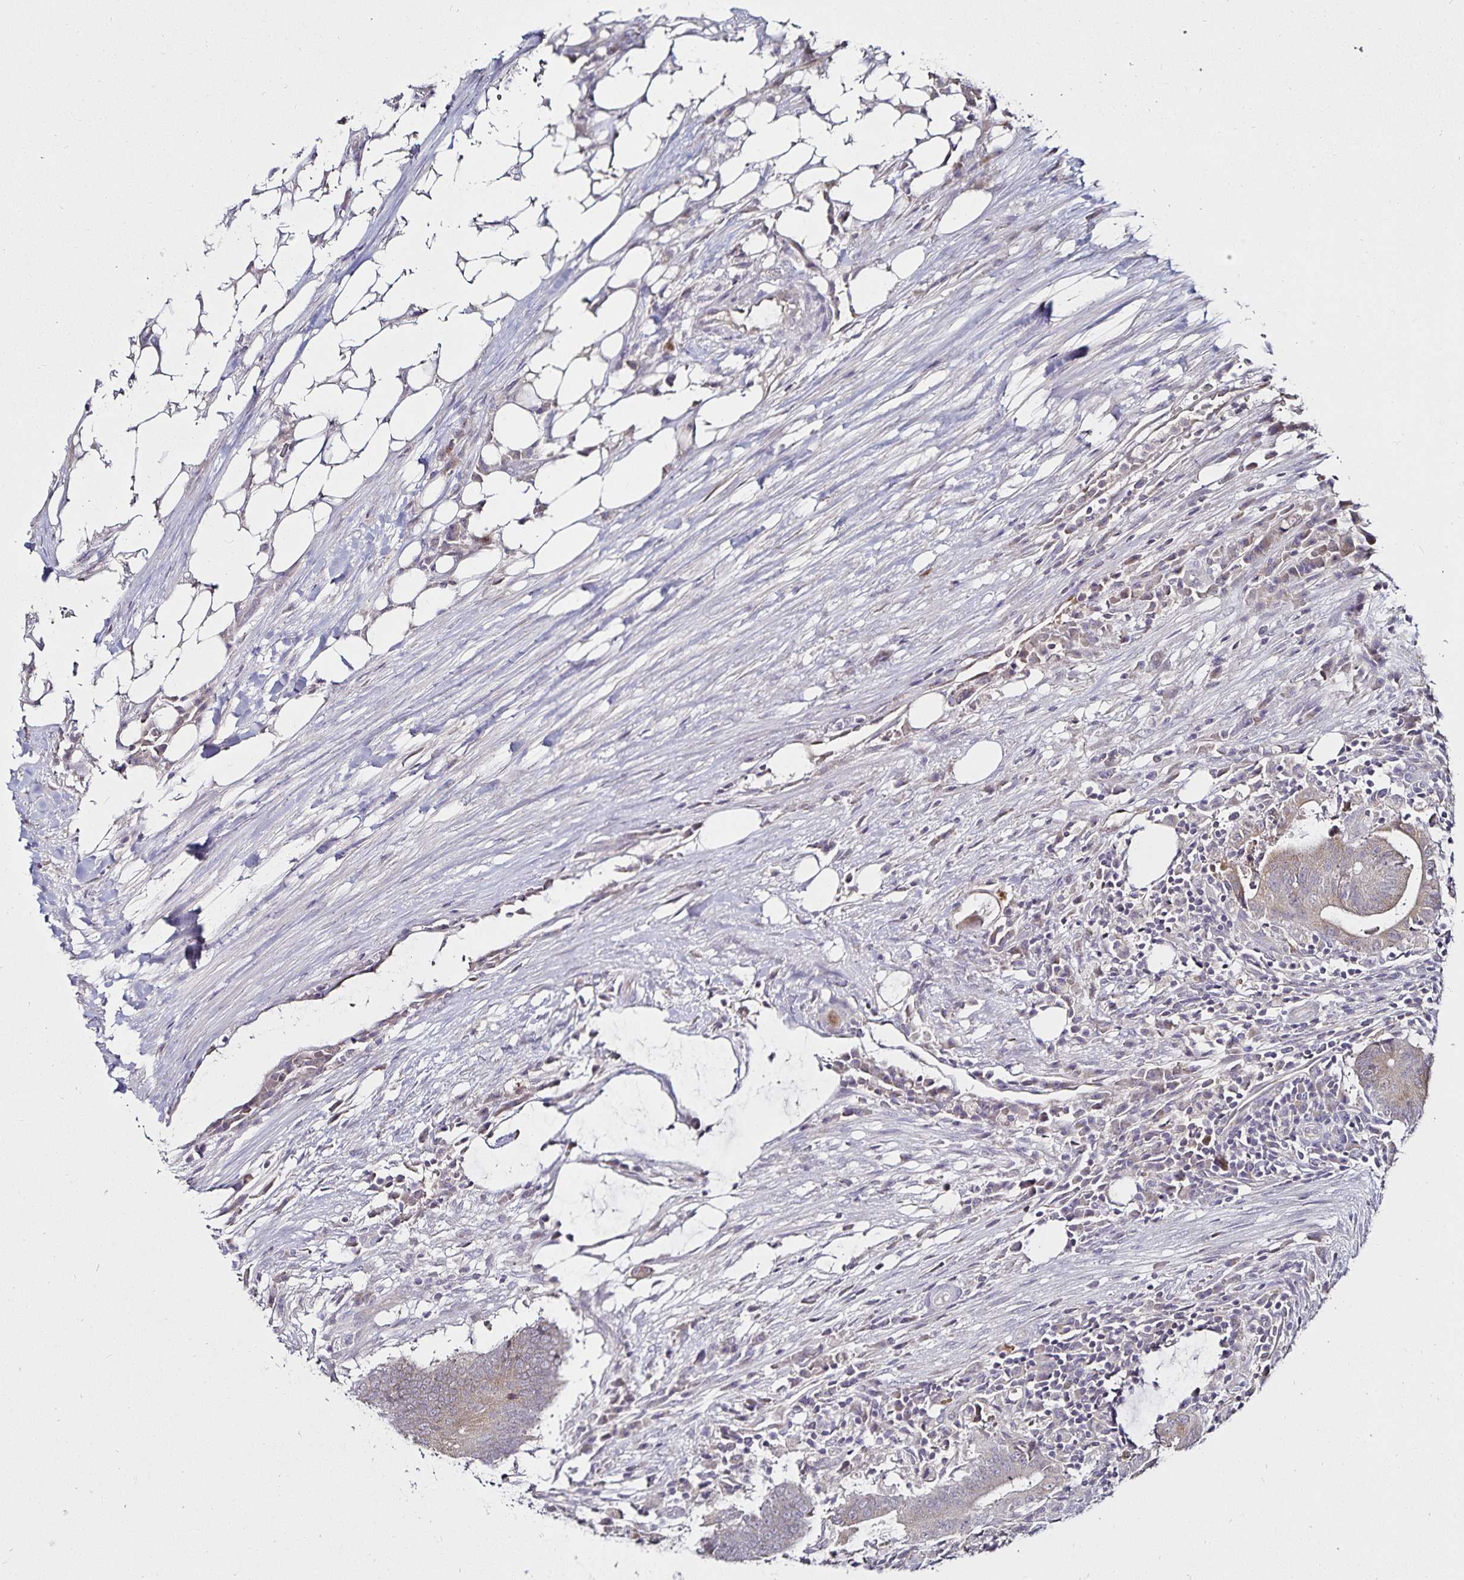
{"staining": {"intensity": "weak", "quantity": "<25%", "location": "cytoplasmic/membranous"}, "tissue": "colorectal cancer", "cell_type": "Tumor cells", "image_type": "cancer", "snomed": [{"axis": "morphology", "description": "Adenocarcinoma, NOS"}, {"axis": "topography", "description": "Colon"}], "caption": "An immunohistochemistry histopathology image of colorectal cancer is shown. There is no staining in tumor cells of colorectal cancer.", "gene": "ACSL5", "patient": {"sex": "female", "age": 43}}